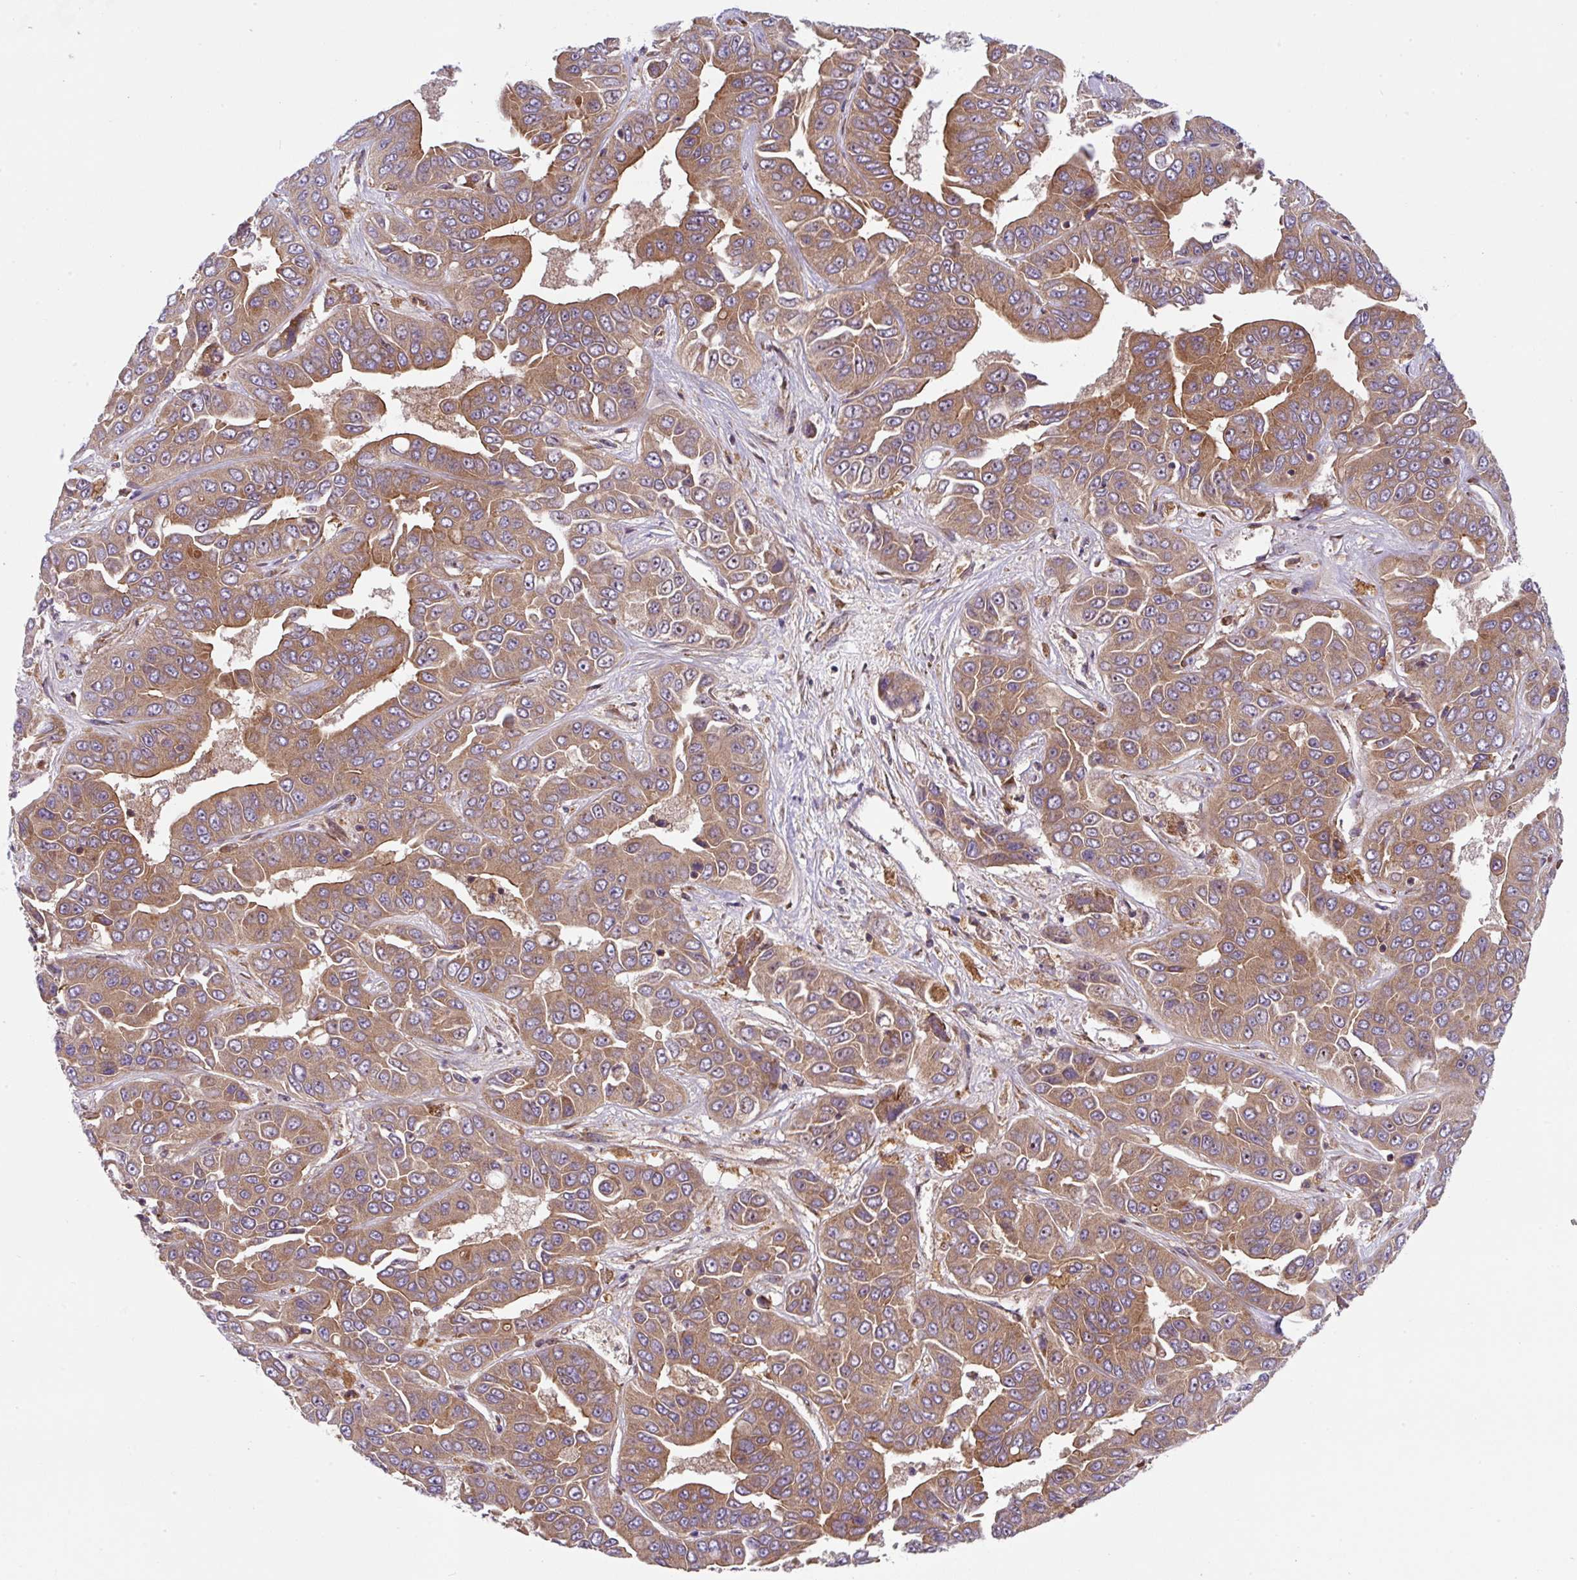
{"staining": {"intensity": "moderate", "quantity": ">75%", "location": "cytoplasmic/membranous"}, "tissue": "liver cancer", "cell_type": "Tumor cells", "image_type": "cancer", "snomed": [{"axis": "morphology", "description": "Cholangiocarcinoma"}, {"axis": "topography", "description": "Liver"}], "caption": "Immunohistochemistry image of neoplastic tissue: liver cancer stained using immunohistochemistry shows medium levels of moderate protein expression localized specifically in the cytoplasmic/membranous of tumor cells, appearing as a cytoplasmic/membranous brown color.", "gene": "APOBEC3D", "patient": {"sex": "female", "age": 52}}